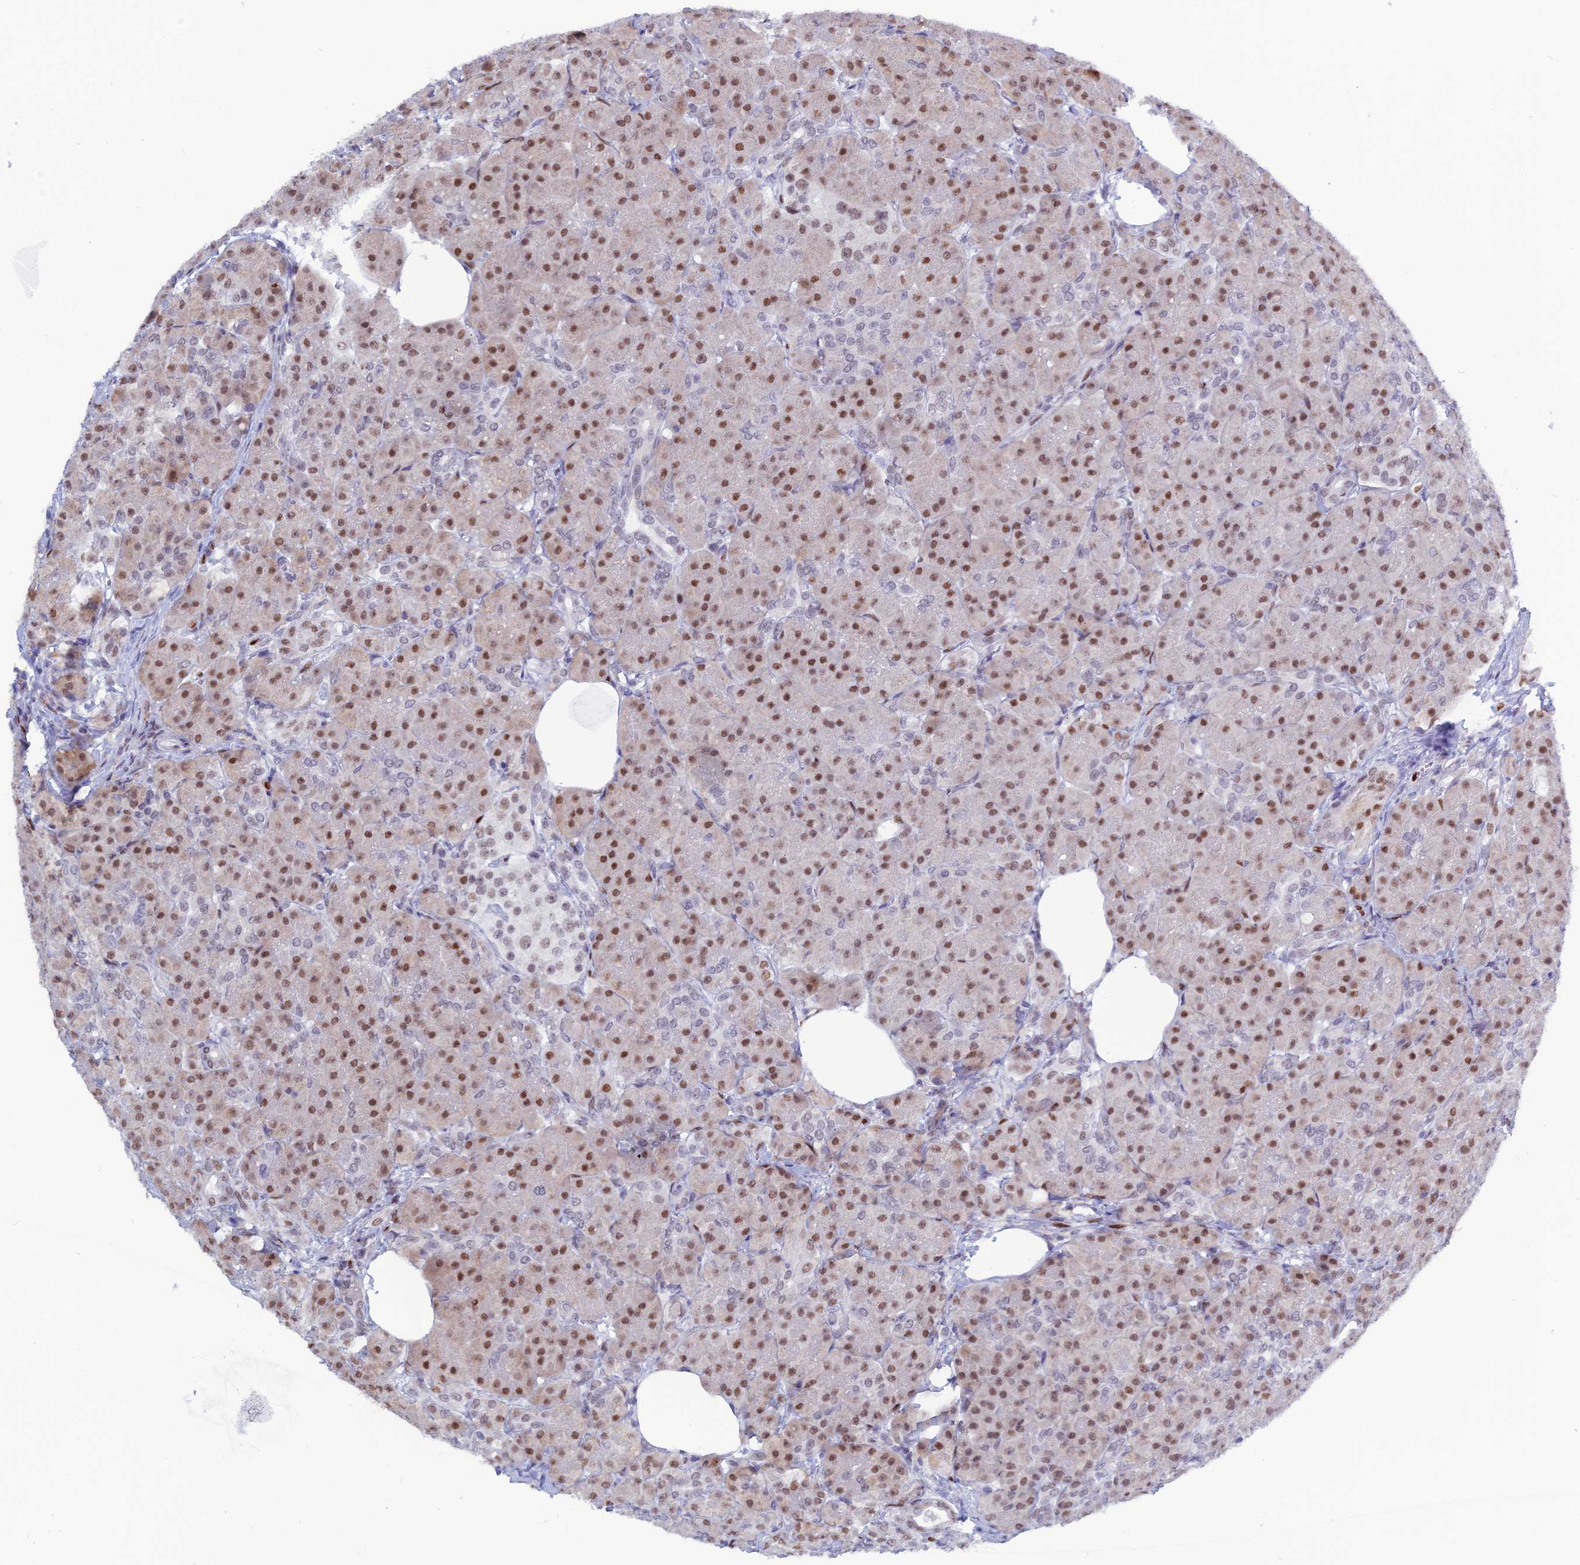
{"staining": {"intensity": "moderate", "quantity": ">75%", "location": "nuclear"}, "tissue": "pancreas", "cell_type": "Exocrine glandular cells", "image_type": "normal", "snomed": [{"axis": "morphology", "description": "Normal tissue, NOS"}, {"axis": "topography", "description": "Pancreas"}], "caption": "IHC micrograph of normal human pancreas stained for a protein (brown), which exhibits medium levels of moderate nuclear staining in approximately >75% of exocrine glandular cells.", "gene": "NOL4L", "patient": {"sex": "male", "age": 63}}